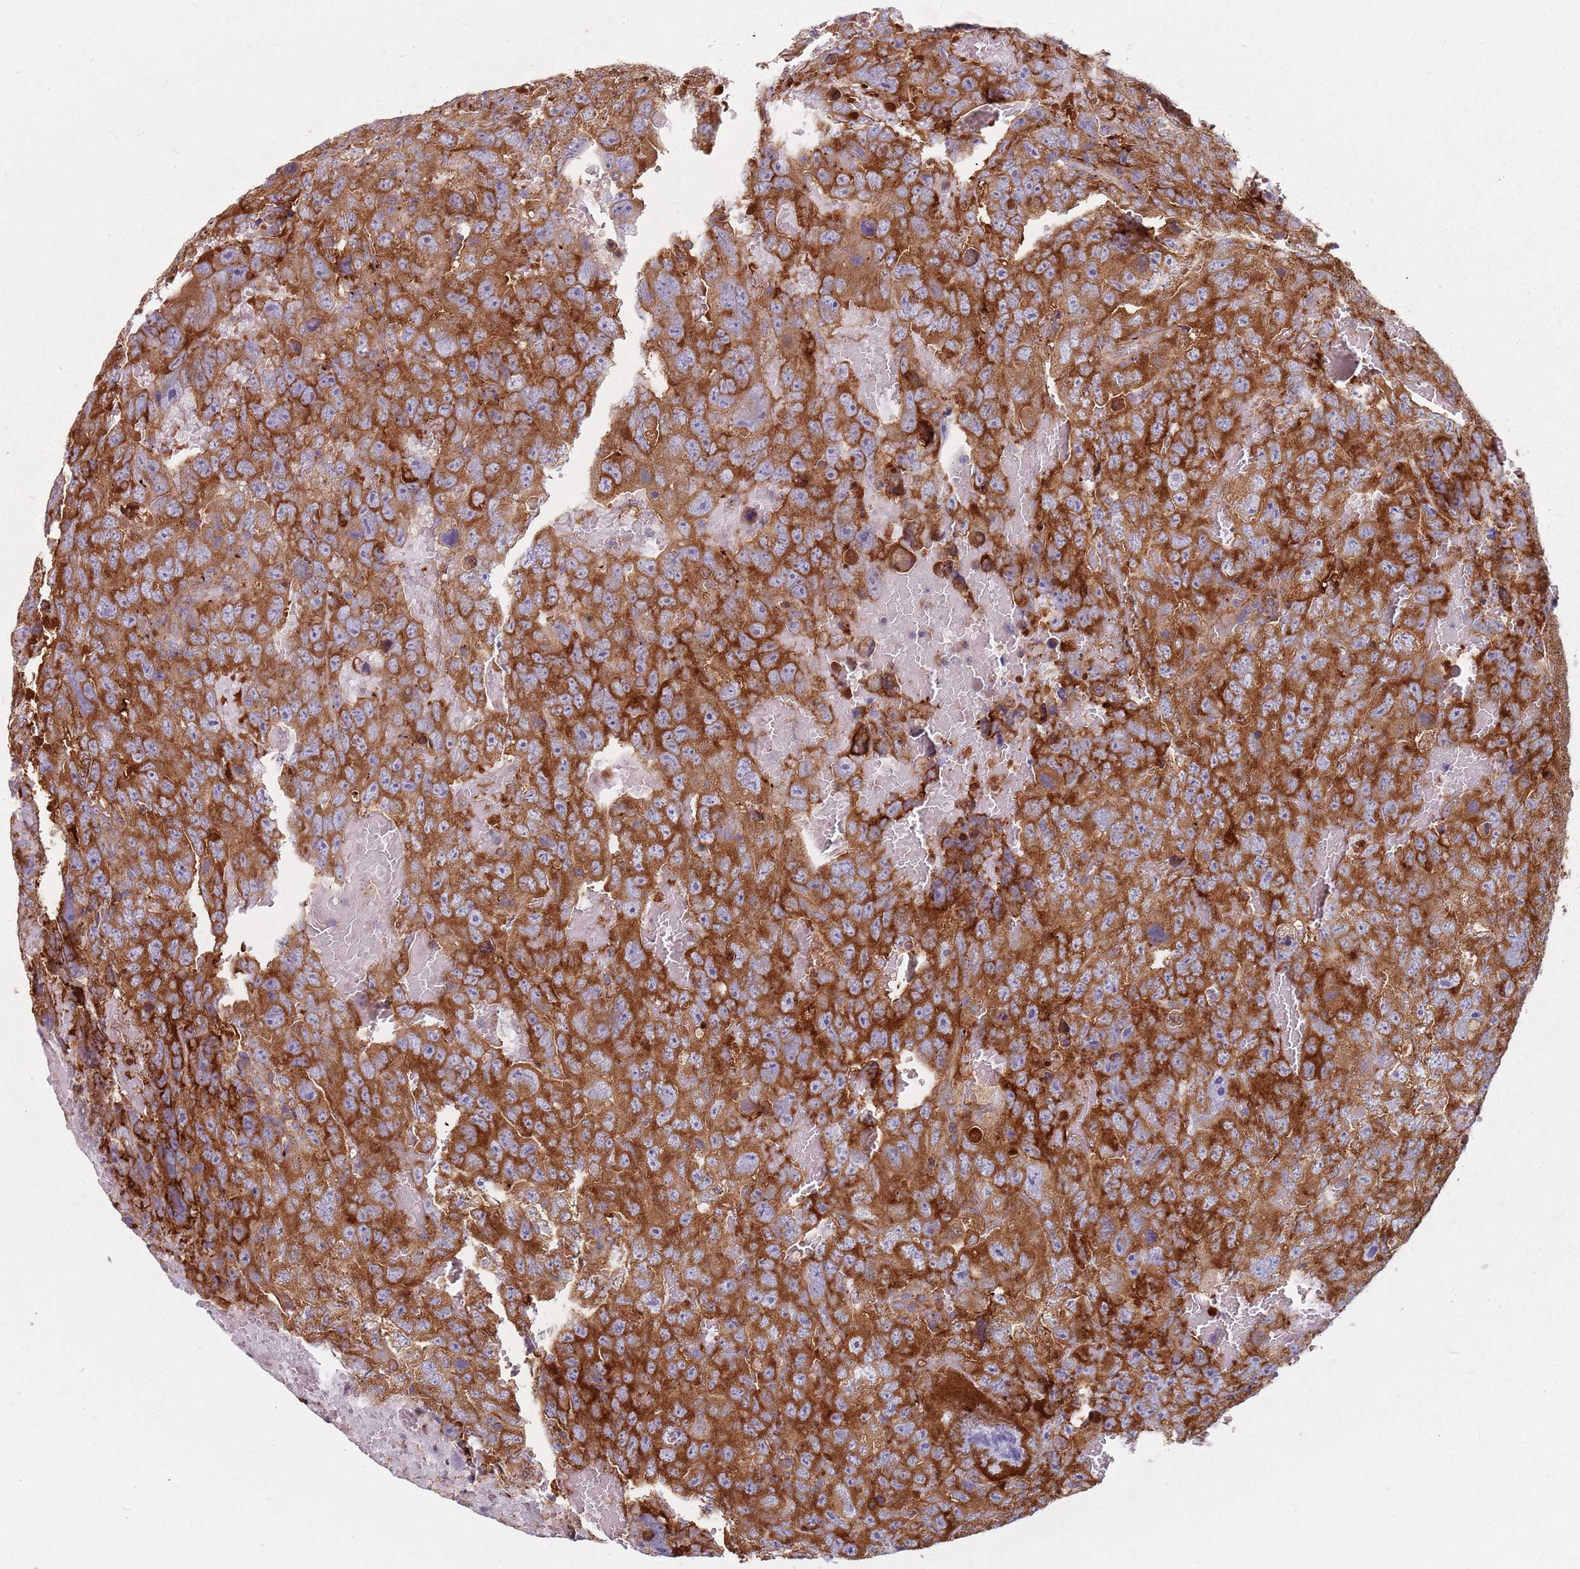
{"staining": {"intensity": "strong", "quantity": ">75%", "location": "cytoplasmic/membranous"}, "tissue": "testis cancer", "cell_type": "Tumor cells", "image_type": "cancer", "snomed": [{"axis": "morphology", "description": "Carcinoma, Embryonal, NOS"}, {"axis": "topography", "description": "Testis"}], "caption": "Protein analysis of testis cancer (embryonal carcinoma) tissue displays strong cytoplasmic/membranous positivity in about >75% of tumor cells. (DAB (3,3'-diaminobenzidine) IHC with brightfield microscopy, high magnification).", "gene": "TPD52L2", "patient": {"sex": "male", "age": 45}}